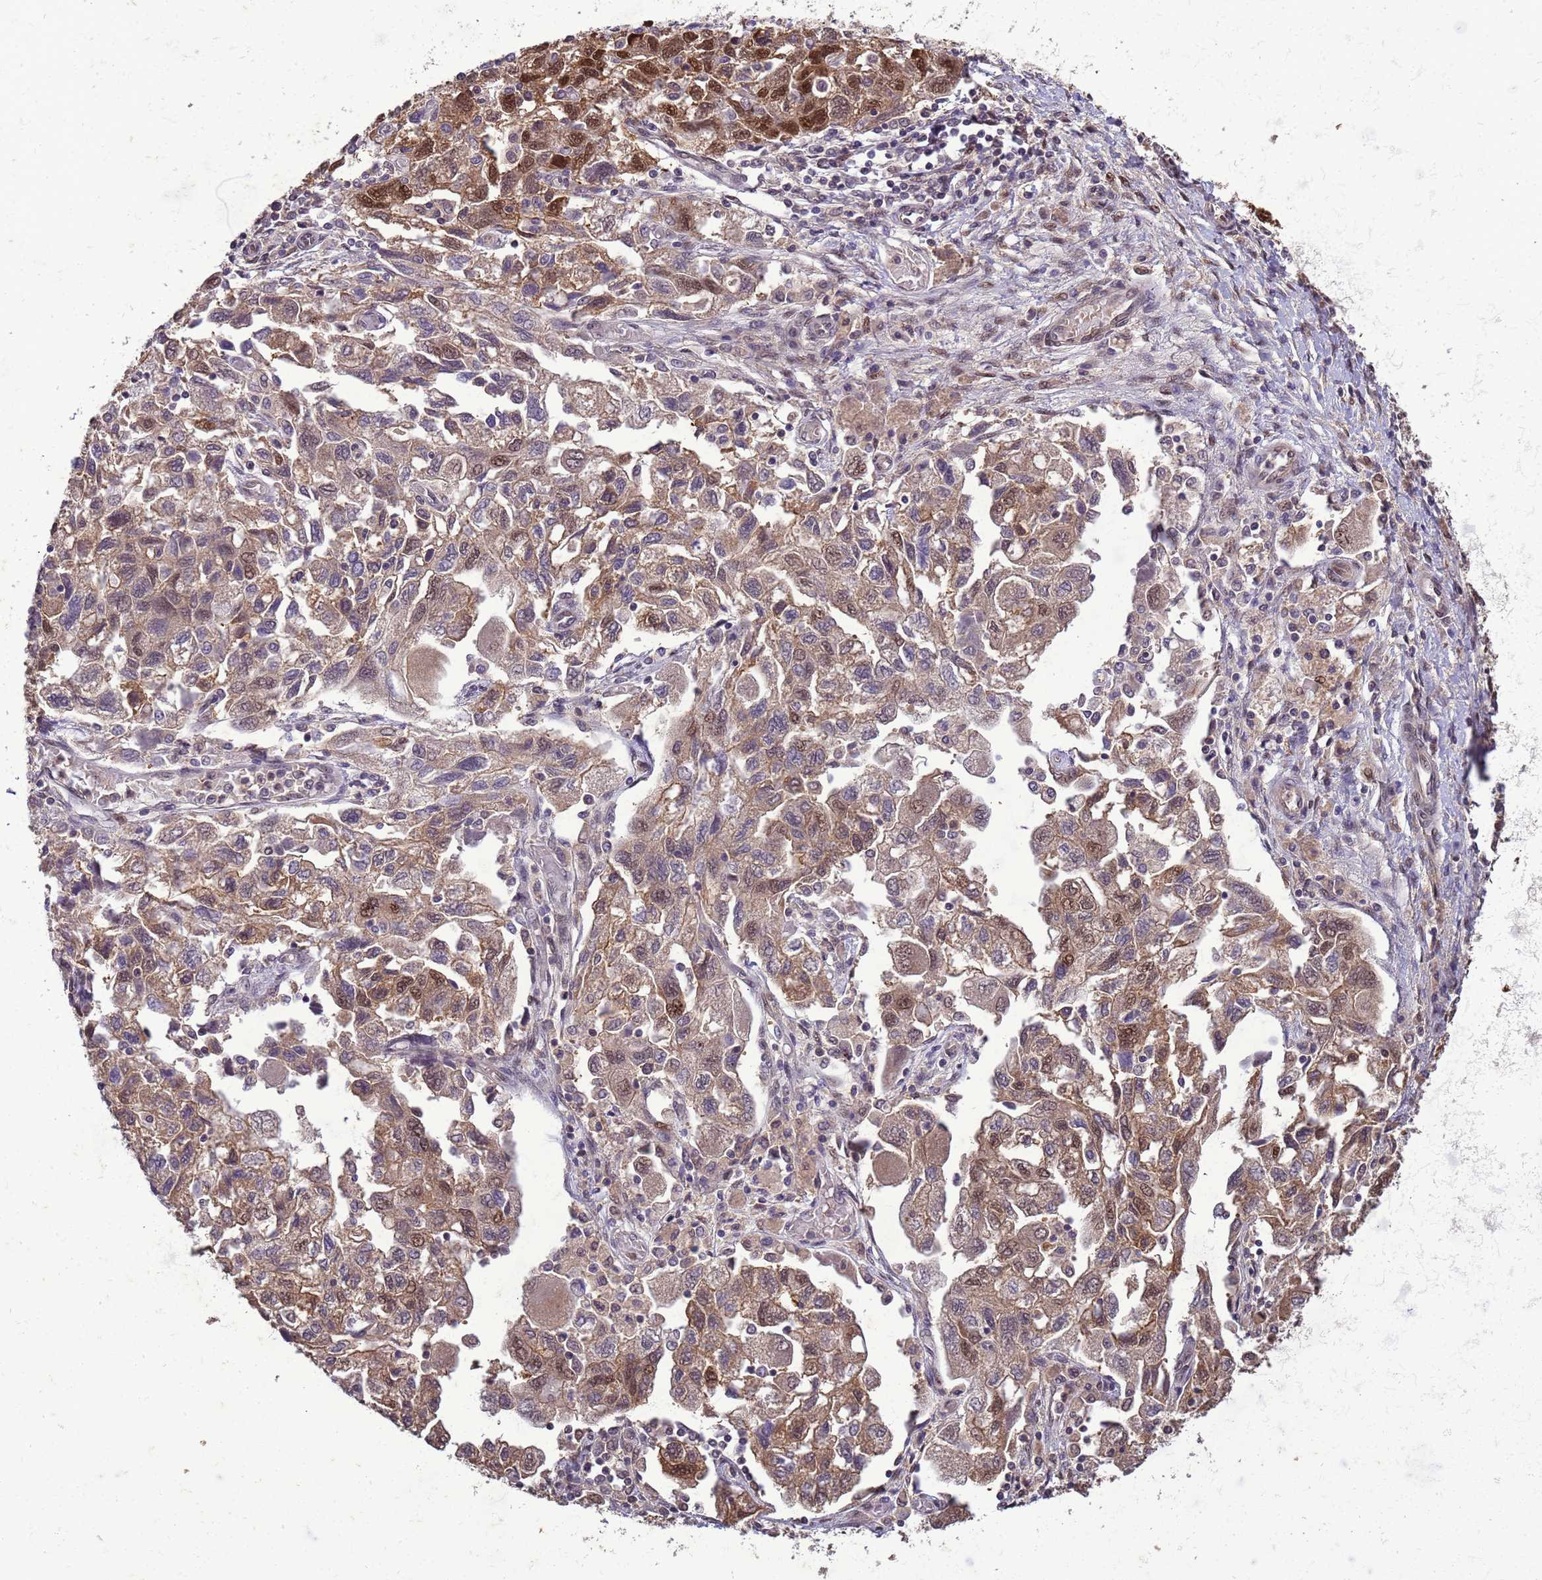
{"staining": {"intensity": "strong", "quantity": "25%-75%", "location": "cytoplasmic/membranous,nuclear"}, "tissue": "ovarian cancer", "cell_type": "Tumor cells", "image_type": "cancer", "snomed": [{"axis": "morphology", "description": "Carcinoma, NOS"}, {"axis": "morphology", "description": "Cystadenocarcinoma, serous, NOS"}, {"axis": "topography", "description": "Ovary"}], "caption": "The image shows staining of ovarian cancer (serous cystadenocarcinoma), revealing strong cytoplasmic/membranous and nuclear protein expression (brown color) within tumor cells.", "gene": "ZBTB5", "patient": {"sex": "female", "age": 69}}